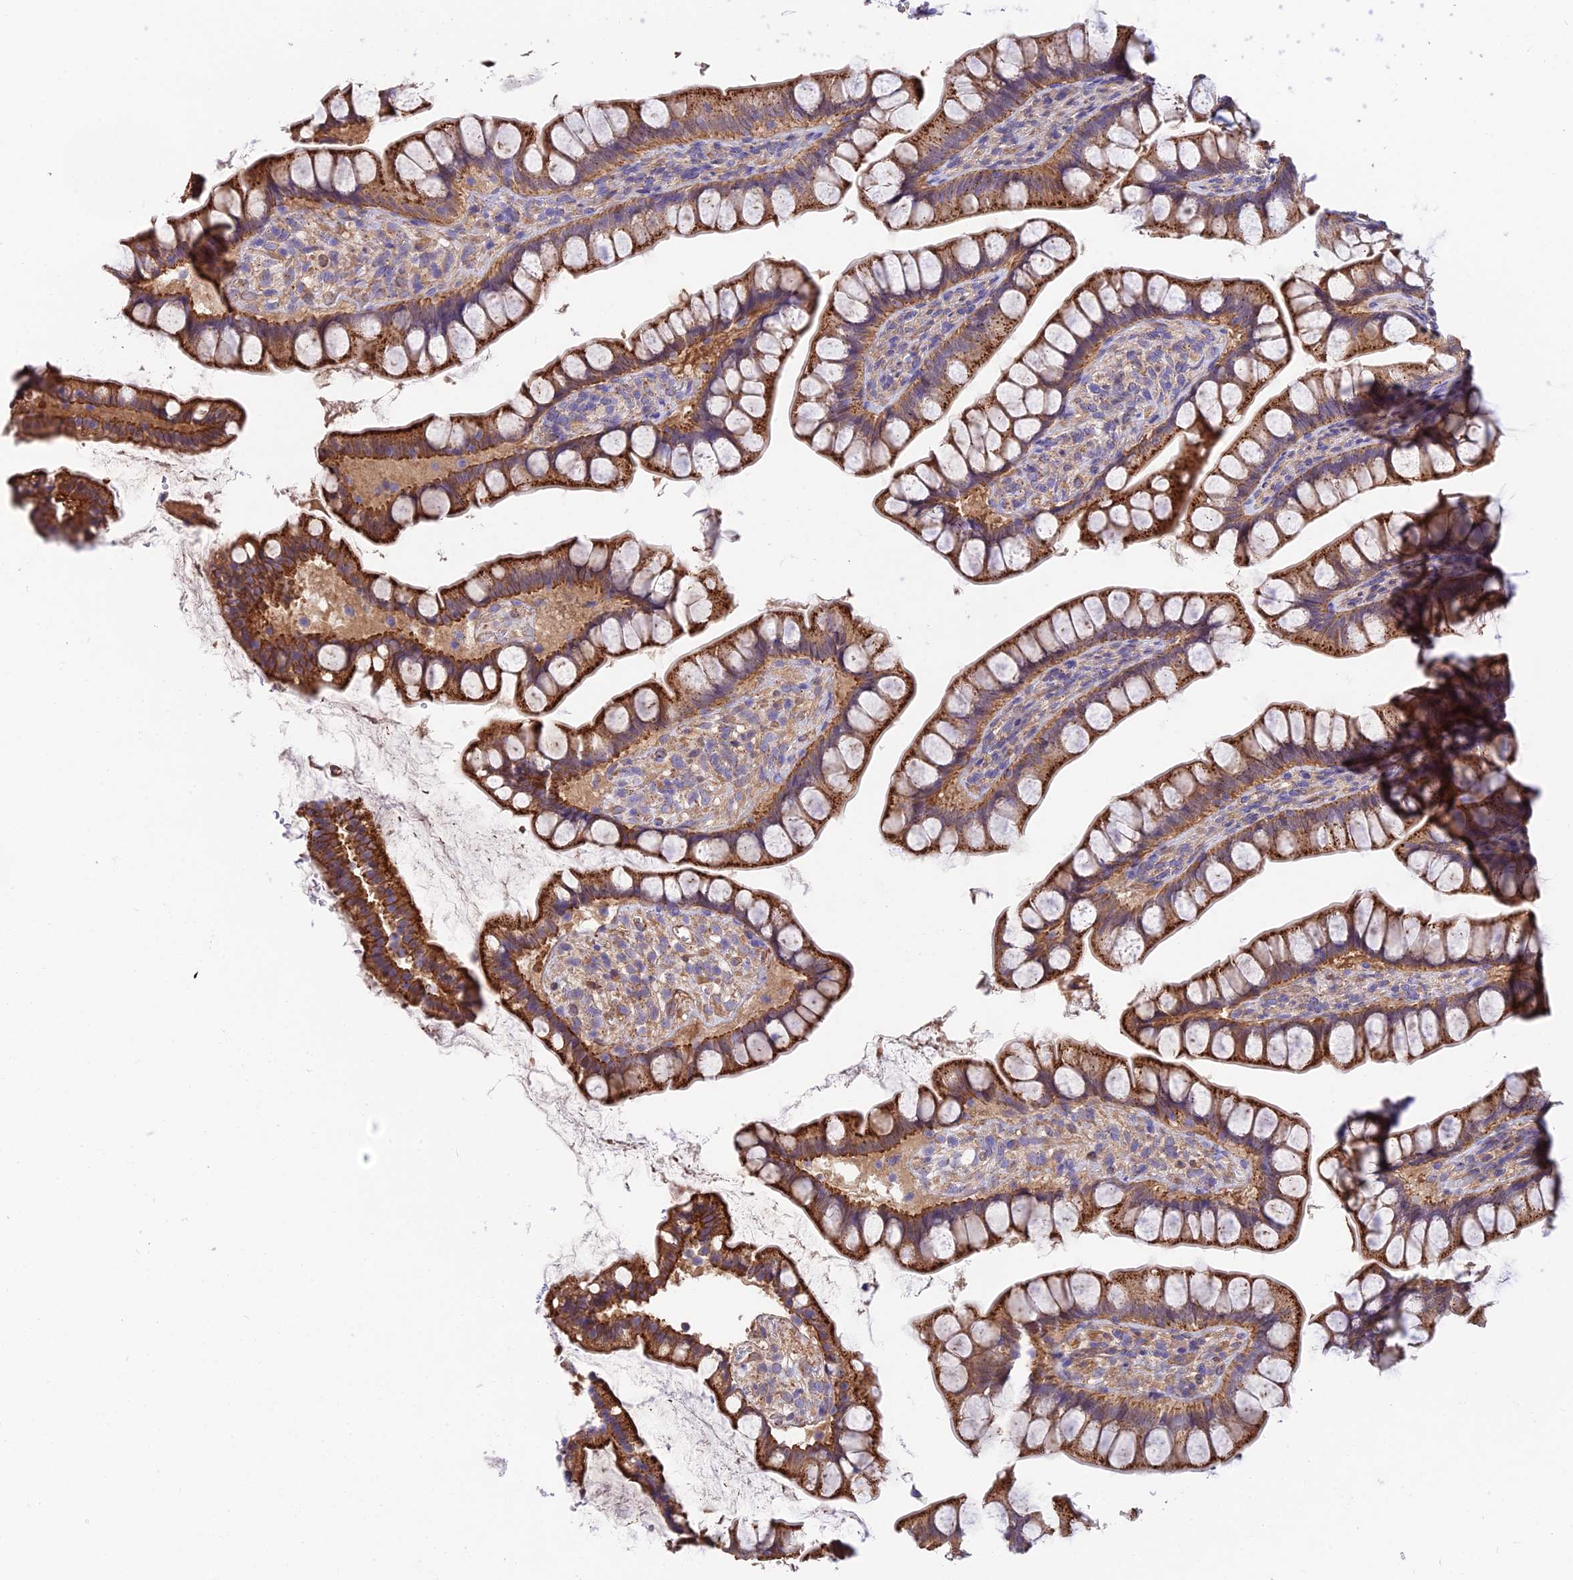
{"staining": {"intensity": "strong", "quantity": ">75%", "location": "cytoplasmic/membranous"}, "tissue": "small intestine", "cell_type": "Glandular cells", "image_type": "normal", "snomed": [{"axis": "morphology", "description": "Normal tissue, NOS"}, {"axis": "topography", "description": "Small intestine"}], "caption": "Immunohistochemical staining of unremarkable human small intestine displays >75% levels of strong cytoplasmic/membranous protein positivity in about >75% of glandular cells. The staining is performed using DAB (3,3'-diaminobenzidine) brown chromogen to label protein expression. The nuclei are counter-stained blue using hematoxylin.", "gene": "QRFP", "patient": {"sex": "male", "age": 70}}